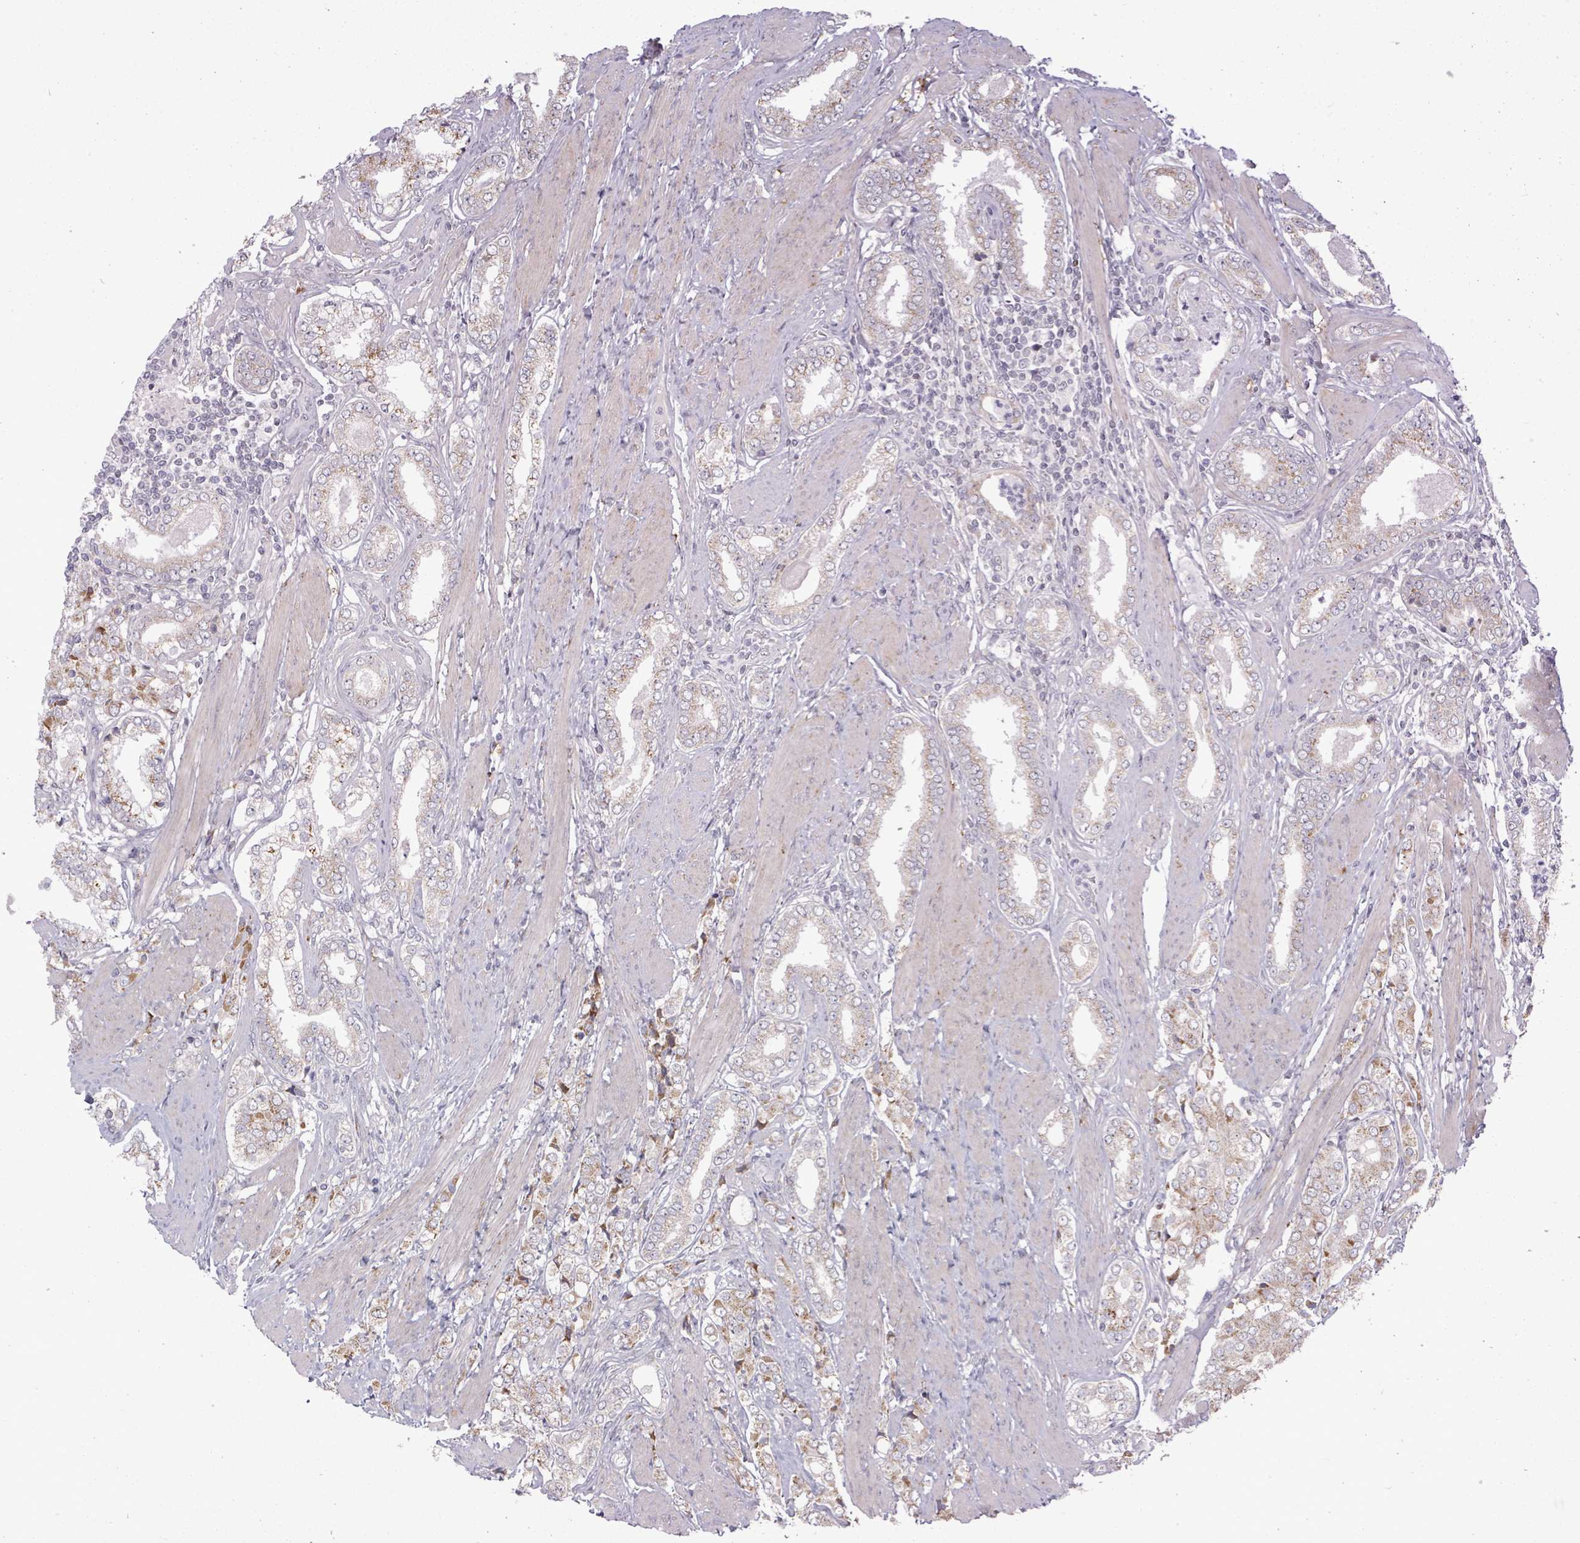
{"staining": {"intensity": "moderate", "quantity": "25%-75%", "location": "cytoplasmic/membranous"}, "tissue": "prostate cancer", "cell_type": "Tumor cells", "image_type": "cancer", "snomed": [{"axis": "morphology", "description": "Adenocarcinoma, High grade"}, {"axis": "topography", "description": "Prostate"}], "caption": "Protein staining displays moderate cytoplasmic/membranous staining in approximately 25%-75% of tumor cells in prostate cancer (adenocarcinoma (high-grade)).", "gene": "ZFPM1", "patient": {"sex": "male", "age": 71}}